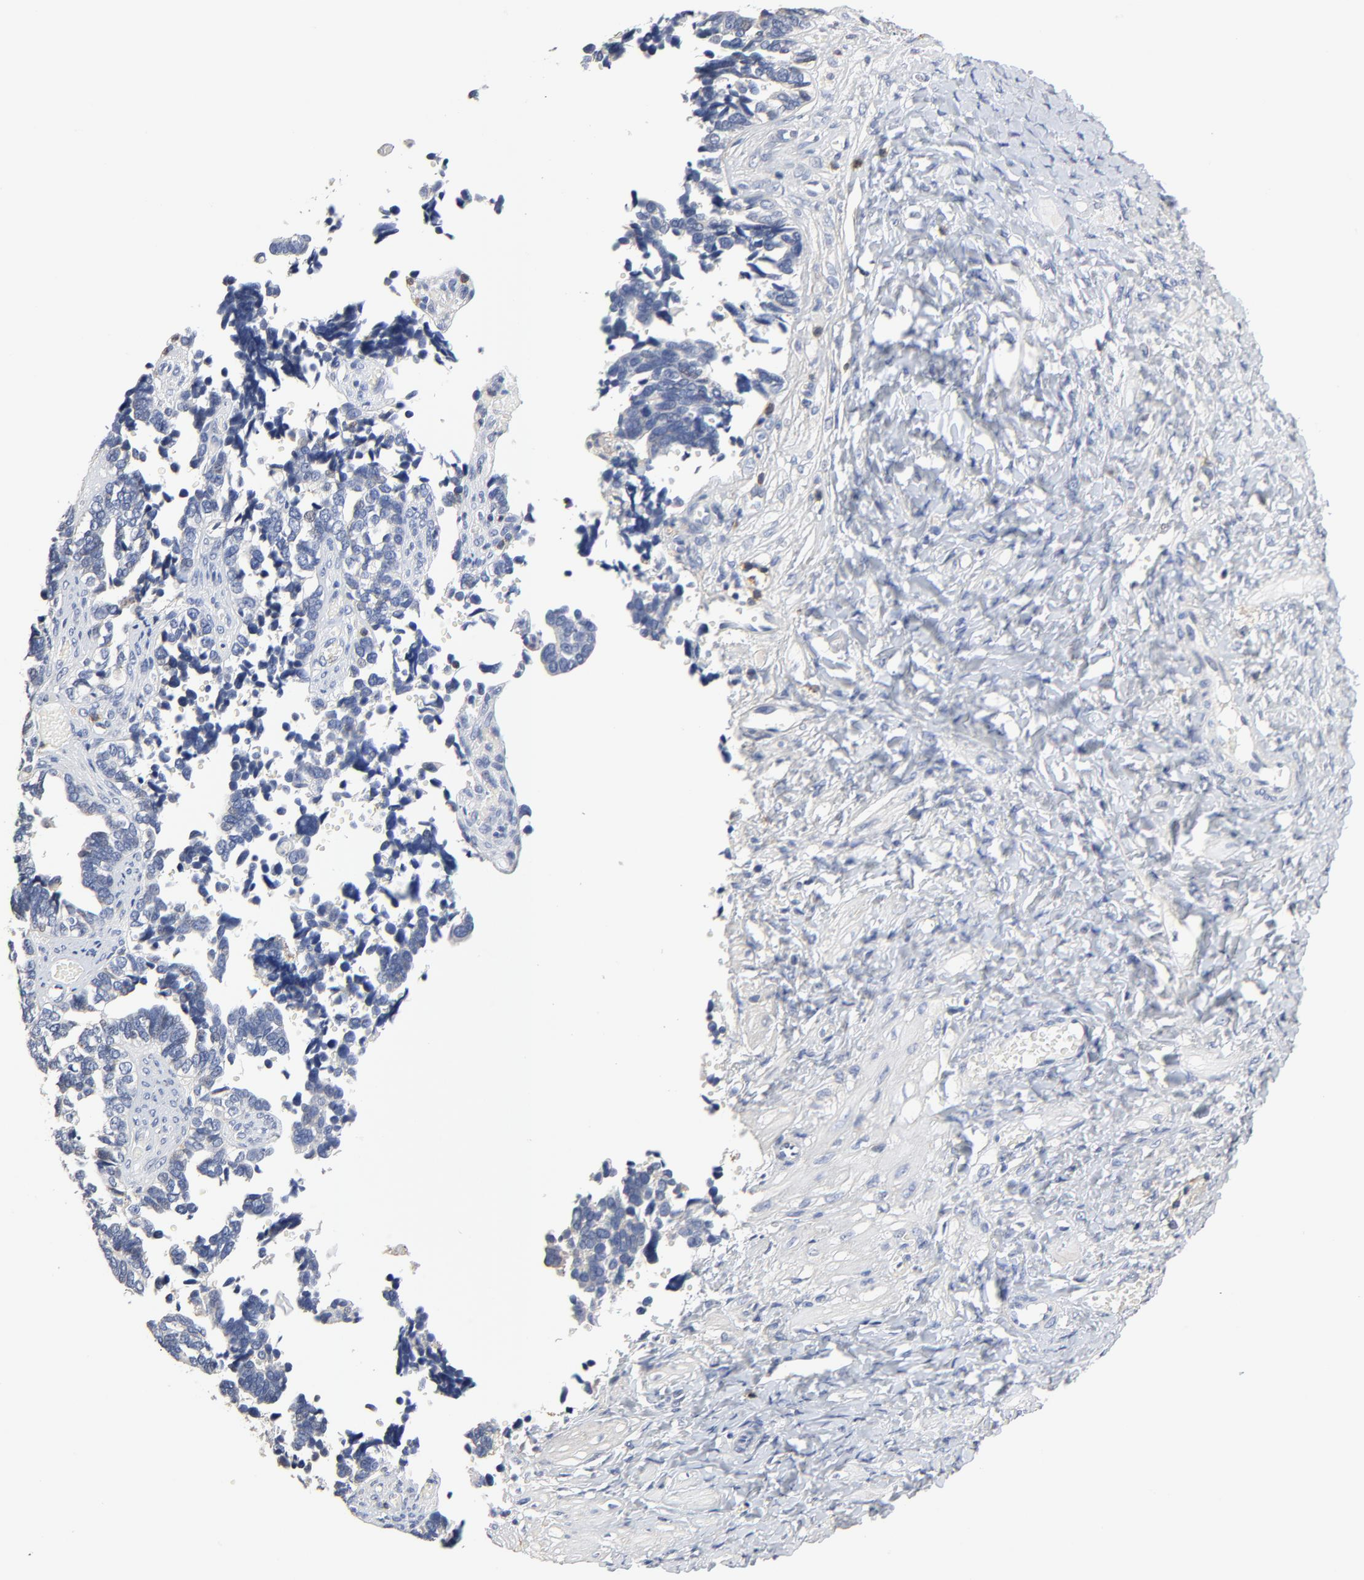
{"staining": {"intensity": "negative", "quantity": "none", "location": "none"}, "tissue": "ovarian cancer", "cell_type": "Tumor cells", "image_type": "cancer", "snomed": [{"axis": "morphology", "description": "Cystadenocarcinoma, serous, NOS"}, {"axis": "topography", "description": "Ovary"}], "caption": "This histopathology image is of ovarian cancer stained with immunohistochemistry to label a protein in brown with the nuclei are counter-stained blue. There is no positivity in tumor cells.", "gene": "SKAP1", "patient": {"sex": "female", "age": 77}}